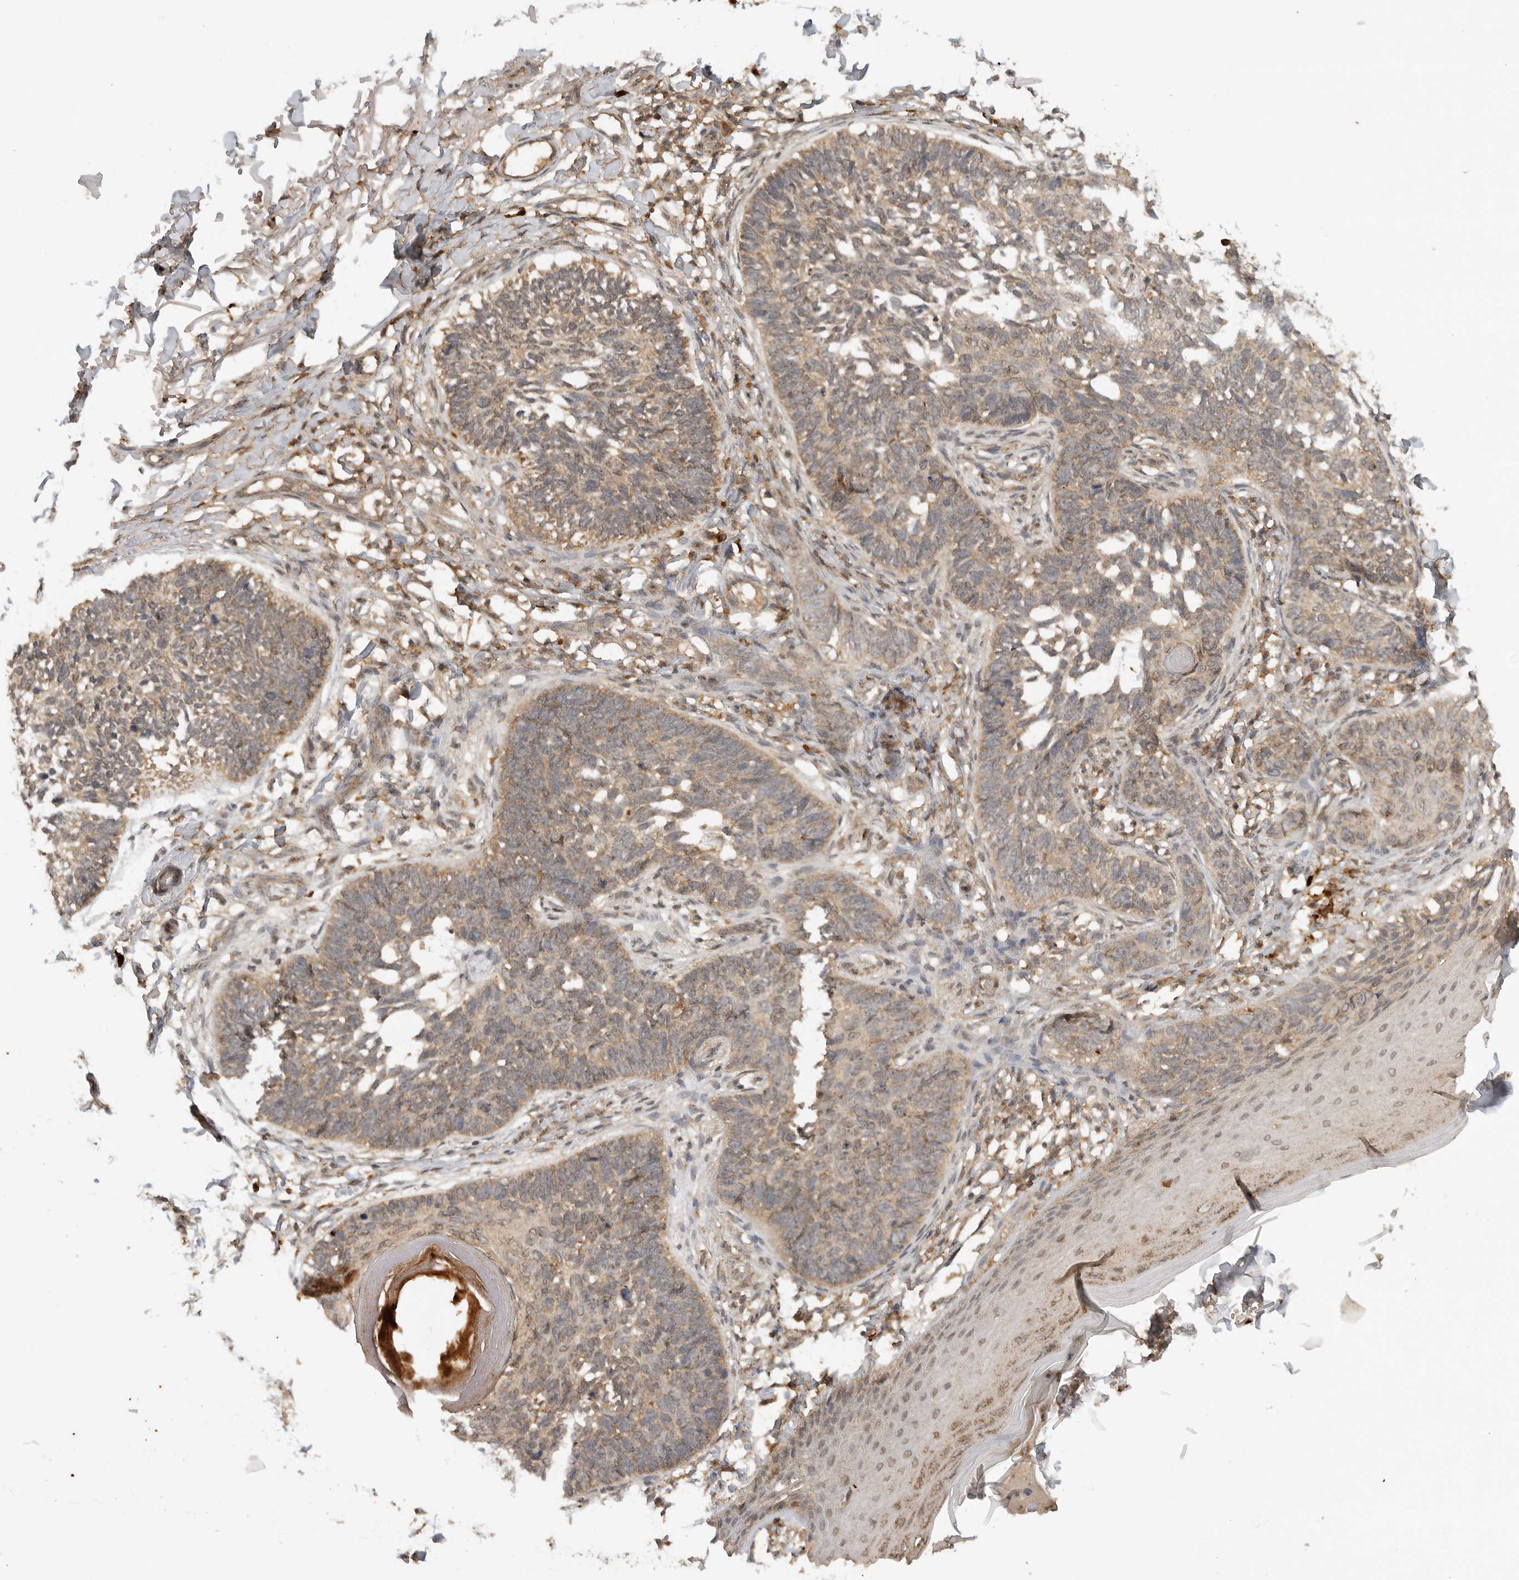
{"staining": {"intensity": "weak", "quantity": ">75%", "location": "cytoplasmic/membranous"}, "tissue": "skin cancer", "cell_type": "Tumor cells", "image_type": "cancer", "snomed": [{"axis": "morphology", "description": "Normal tissue, NOS"}, {"axis": "morphology", "description": "Basal cell carcinoma"}, {"axis": "topography", "description": "Skin"}], "caption": "Skin basal cell carcinoma stained with DAB (3,3'-diaminobenzidine) immunohistochemistry (IHC) displays low levels of weak cytoplasmic/membranous expression in approximately >75% of tumor cells.", "gene": "ICOSLG", "patient": {"sex": "male", "age": 77}}